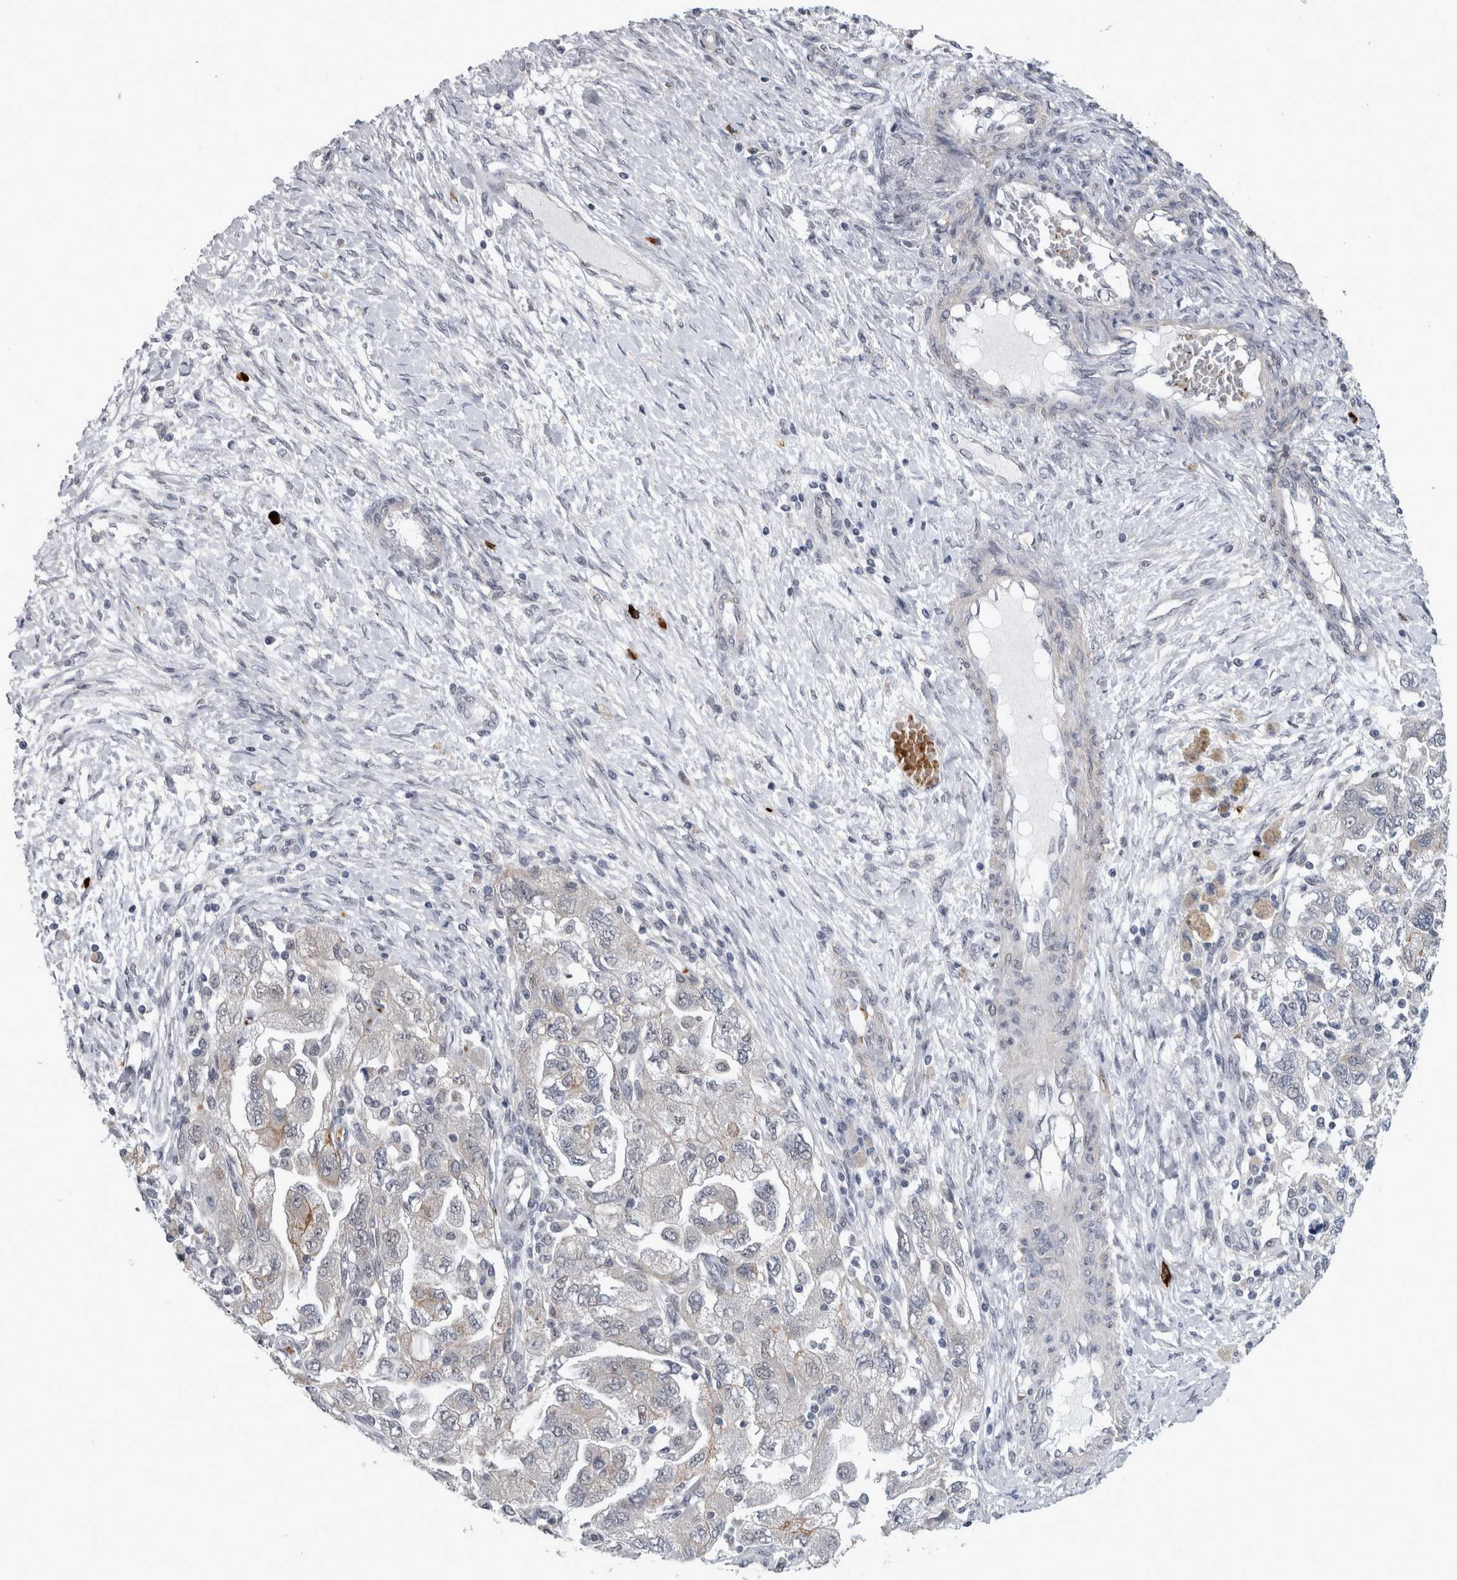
{"staining": {"intensity": "negative", "quantity": "none", "location": "none"}, "tissue": "ovarian cancer", "cell_type": "Tumor cells", "image_type": "cancer", "snomed": [{"axis": "morphology", "description": "Carcinoma, NOS"}, {"axis": "morphology", "description": "Cystadenocarcinoma, serous, NOS"}, {"axis": "topography", "description": "Ovary"}], "caption": "Protein analysis of carcinoma (ovarian) exhibits no significant staining in tumor cells. (Stains: DAB (3,3'-diaminobenzidine) immunohistochemistry with hematoxylin counter stain, Microscopy: brightfield microscopy at high magnification).", "gene": "PEBP4", "patient": {"sex": "female", "age": 69}}